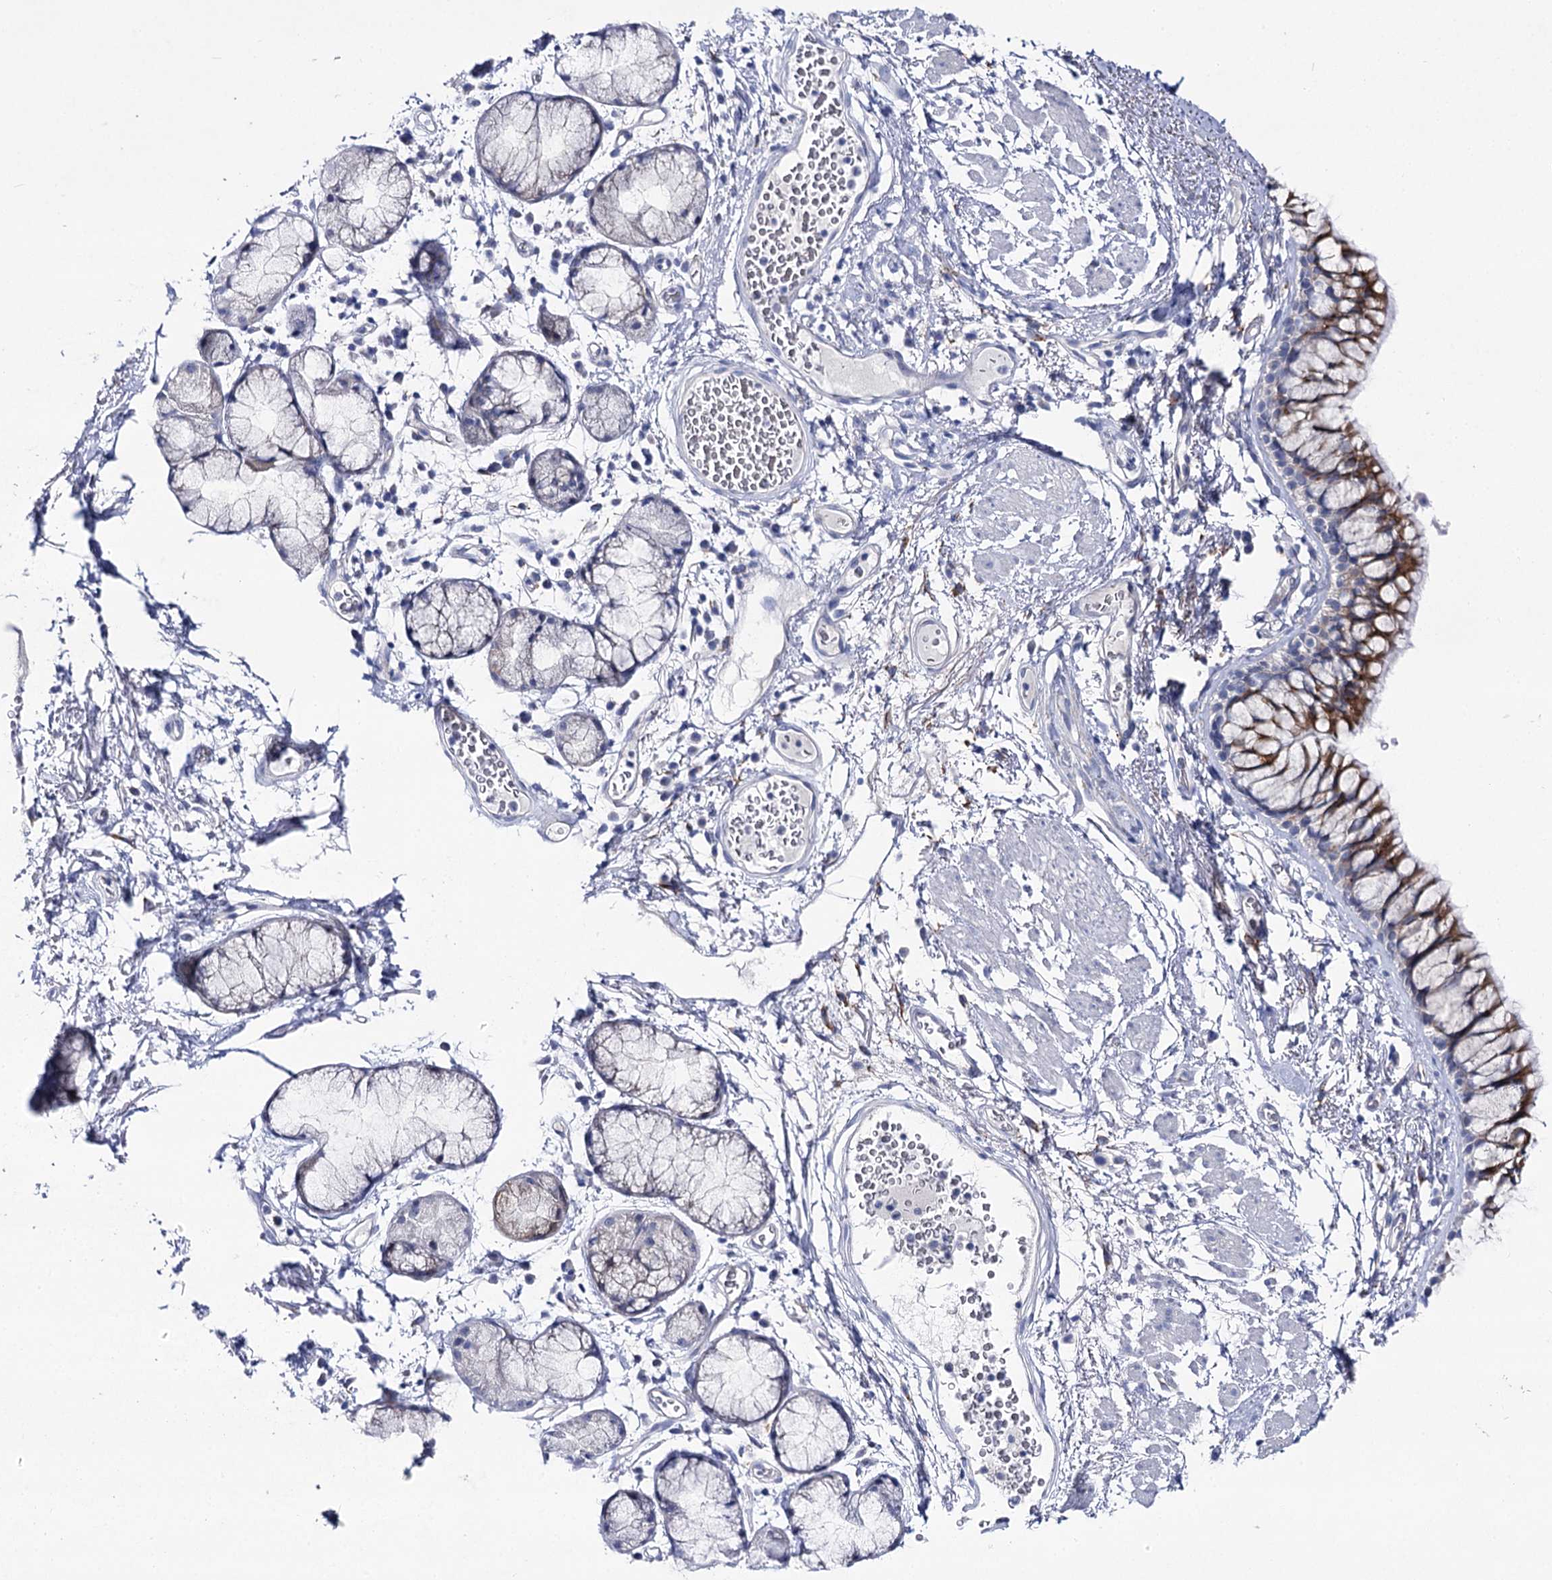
{"staining": {"intensity": "moderate", "quantity": ">75%", "location": "cytoplasmic/membranous"}, "tissue": "bronchus", "cell_type": "Respiratory epithelial cells", "image_type": "normal", "snomed": [{"axis": "morphology", "description": "Normal tissue, NOS"}, {"axis": "topography", "description": "Cartilage tissue"}, {"axis": "topography", "description": "Bronchus"}], "caption": "Bronchus stained with immunohistochemistry displays moderate cytoplasmic/membranous positivity in about >75% of respiratory epithelial cells. The protein is shown in brown color, while the nuclei are stained blue.", "gene": "NRAP", "patient": {"sex": "female", "age": 73}}